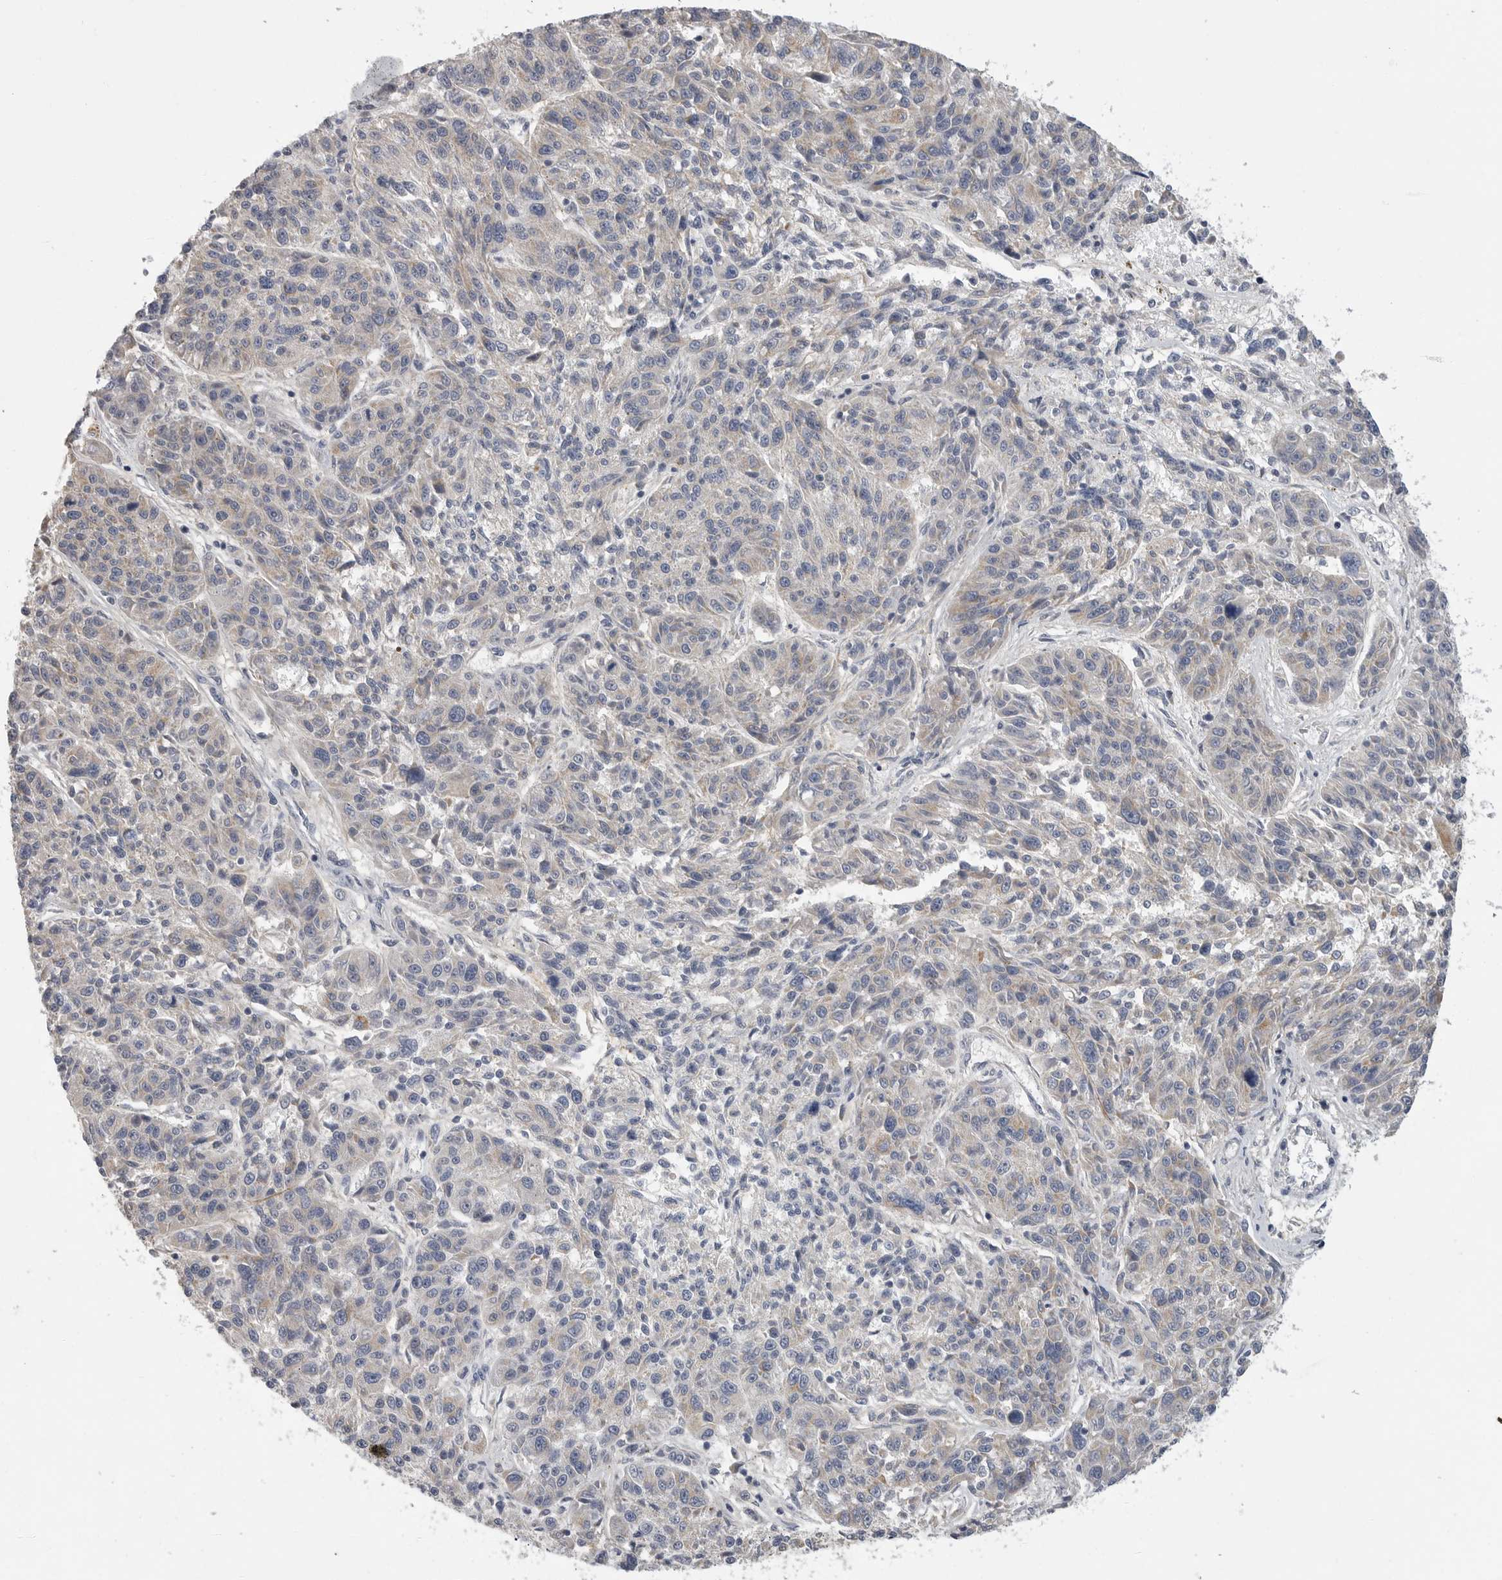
{"staining": {"intensity": "weak", "quantity": "<25%", "location": "cytoplasmic/membranous"}, "tissue": "melanoma", "cell_type": "Tumor cells", "image_type": "cancer", "snomed": [{"axis": "morphology", "description": "Malignant melanoma, NOS"}, {"axis": "topography", "description": "Skin"}], "caption": "The photomicrograph exhibits no significant positivity in tumor cells of malignant melanoma.", "gene": "SDC3", "patient": {"sex": "male", "age": 53}}